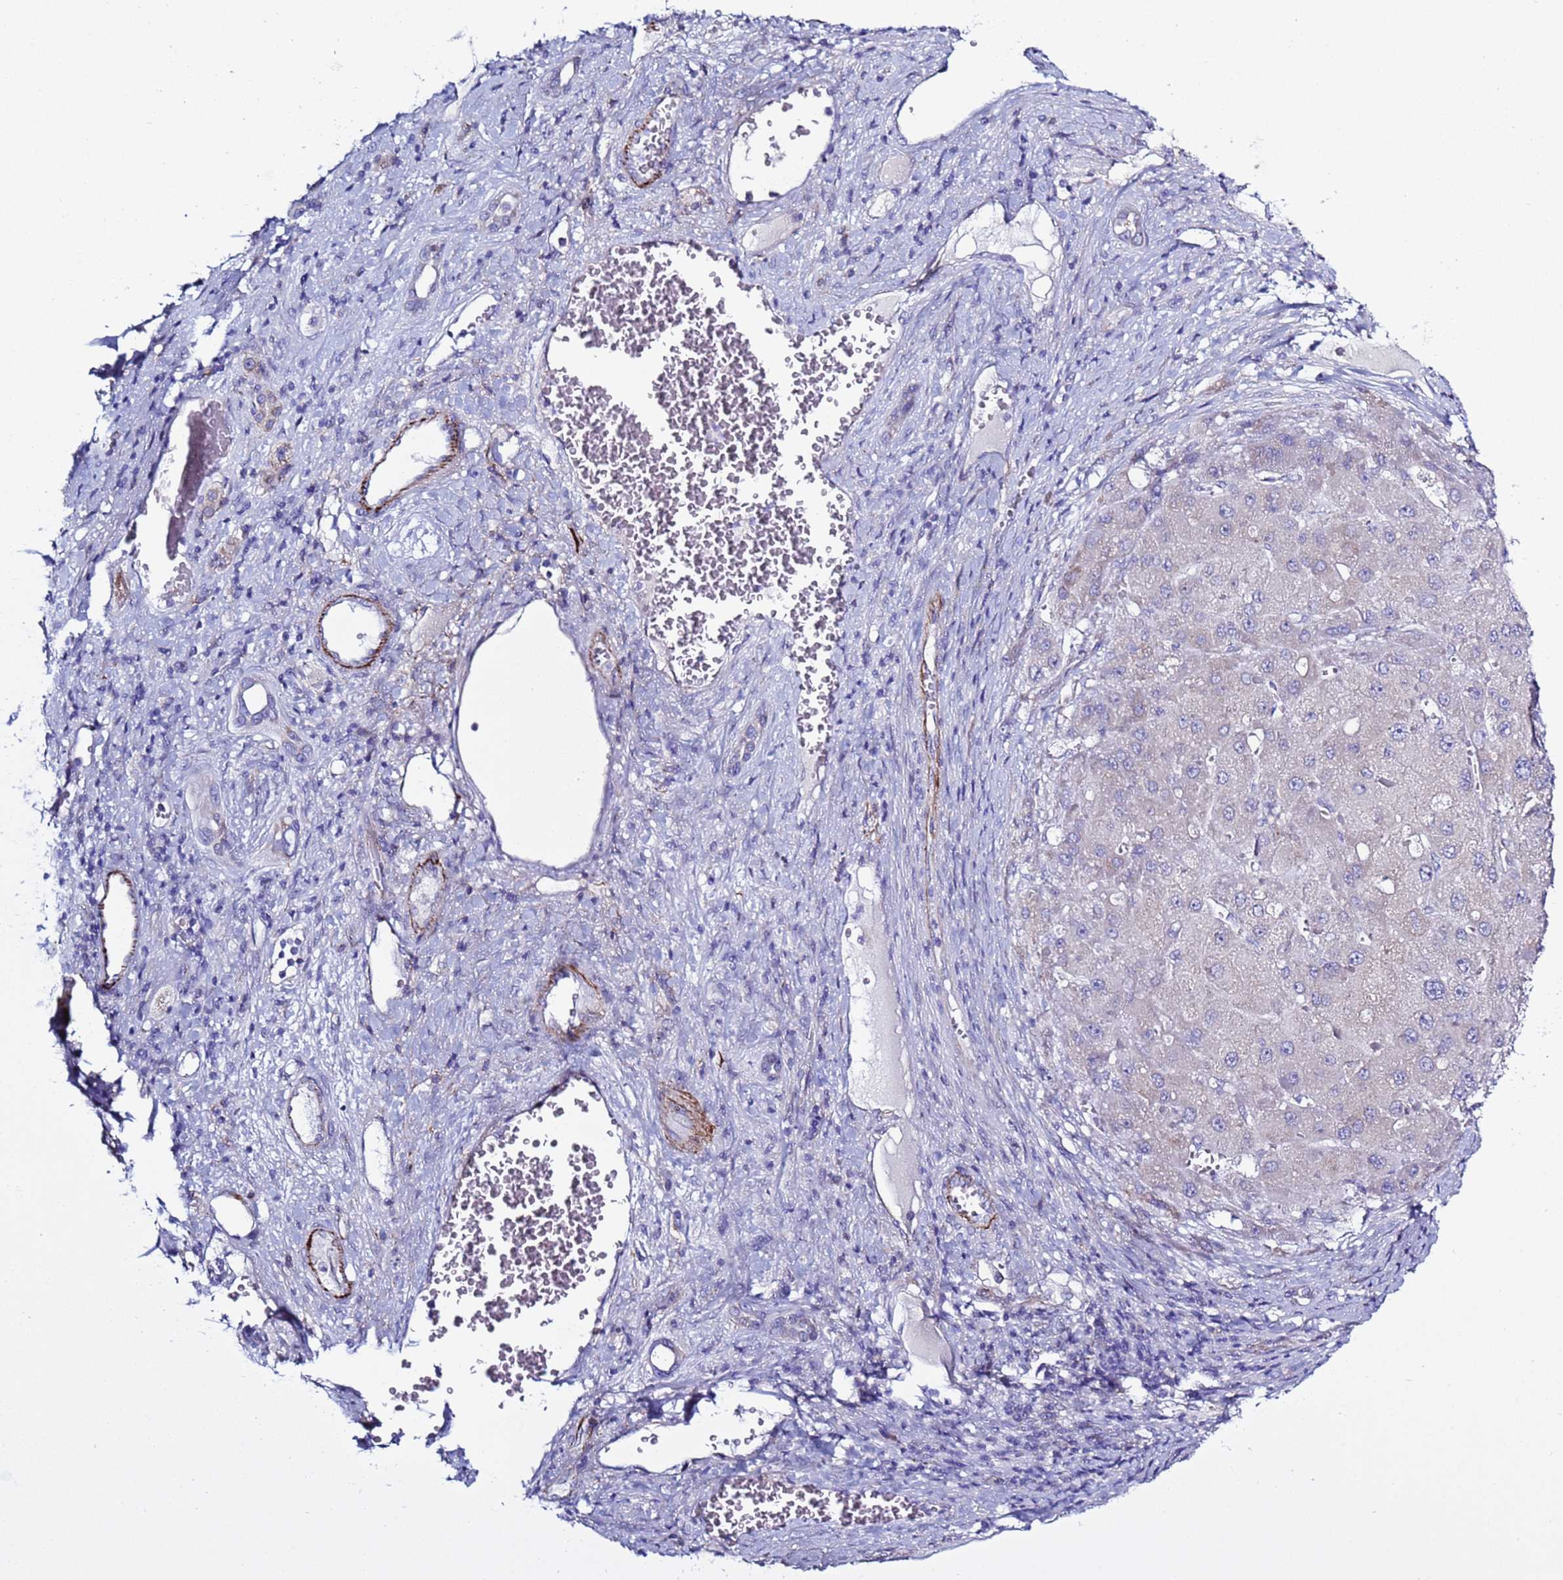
{"staining": {"intensity": "weak", "quantity": "<25%", "location": "cytoplasmic/membranous"}, "tissue": "liver cancer", "cell_type": "Tumor cells", "image_type": "cancer", "snomed": [{"axis": "morphology", "description": "Carcinoma, Hepatocellular, NOS"}, {"axis": "topography", "description": "Liver"}], "caption": "Human hepatocellular carcinoma (liver) stained for a protein using immunohistochemistry exhibits no expression in tumor cells.", "gene": "ABHD17B", "patient": {"sex": "female", "age": 73}}